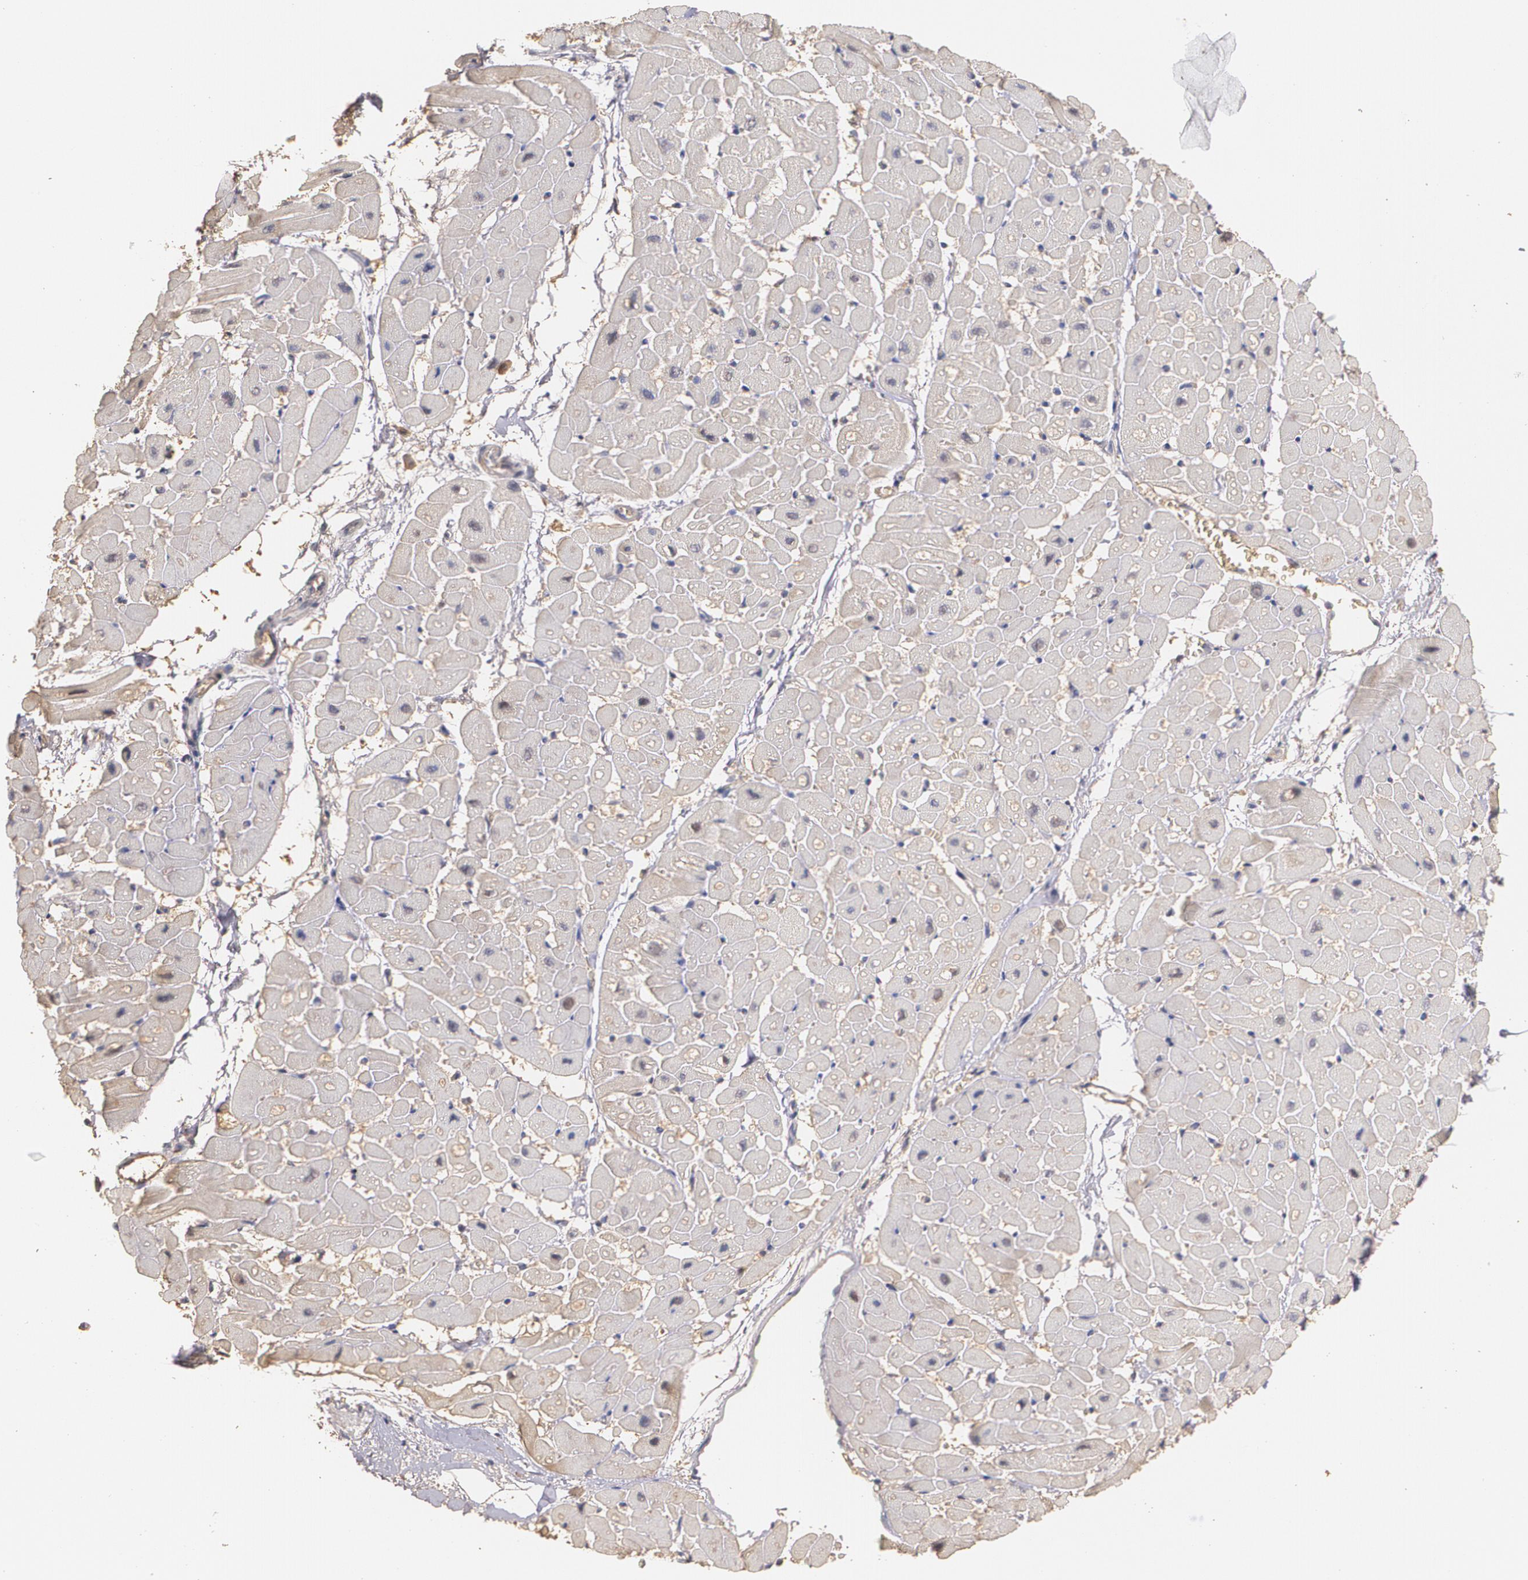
{"staining": {"intensity": "weak", "quantity": "<25%", "location": "cytoplasmic/membranous"}, "tissue": "heart muscle", "cell_type": "Cardiomyocytes", "image_type": "normal", "snomed": [{"axis": "morphology", "description": "Normal tissue, NOS"}, {"axis": "topography", "description": "Heart"}], "caption": "Cardiomyocytes show no significant positivity in unremarkable heart muscle. Brightfield microscopy of IHC stained with DAB (brown) and hematoxylin (blue), captured at high magnification.", "gene": "AMBP", "patient": {"sex": "male", "age": 45}}